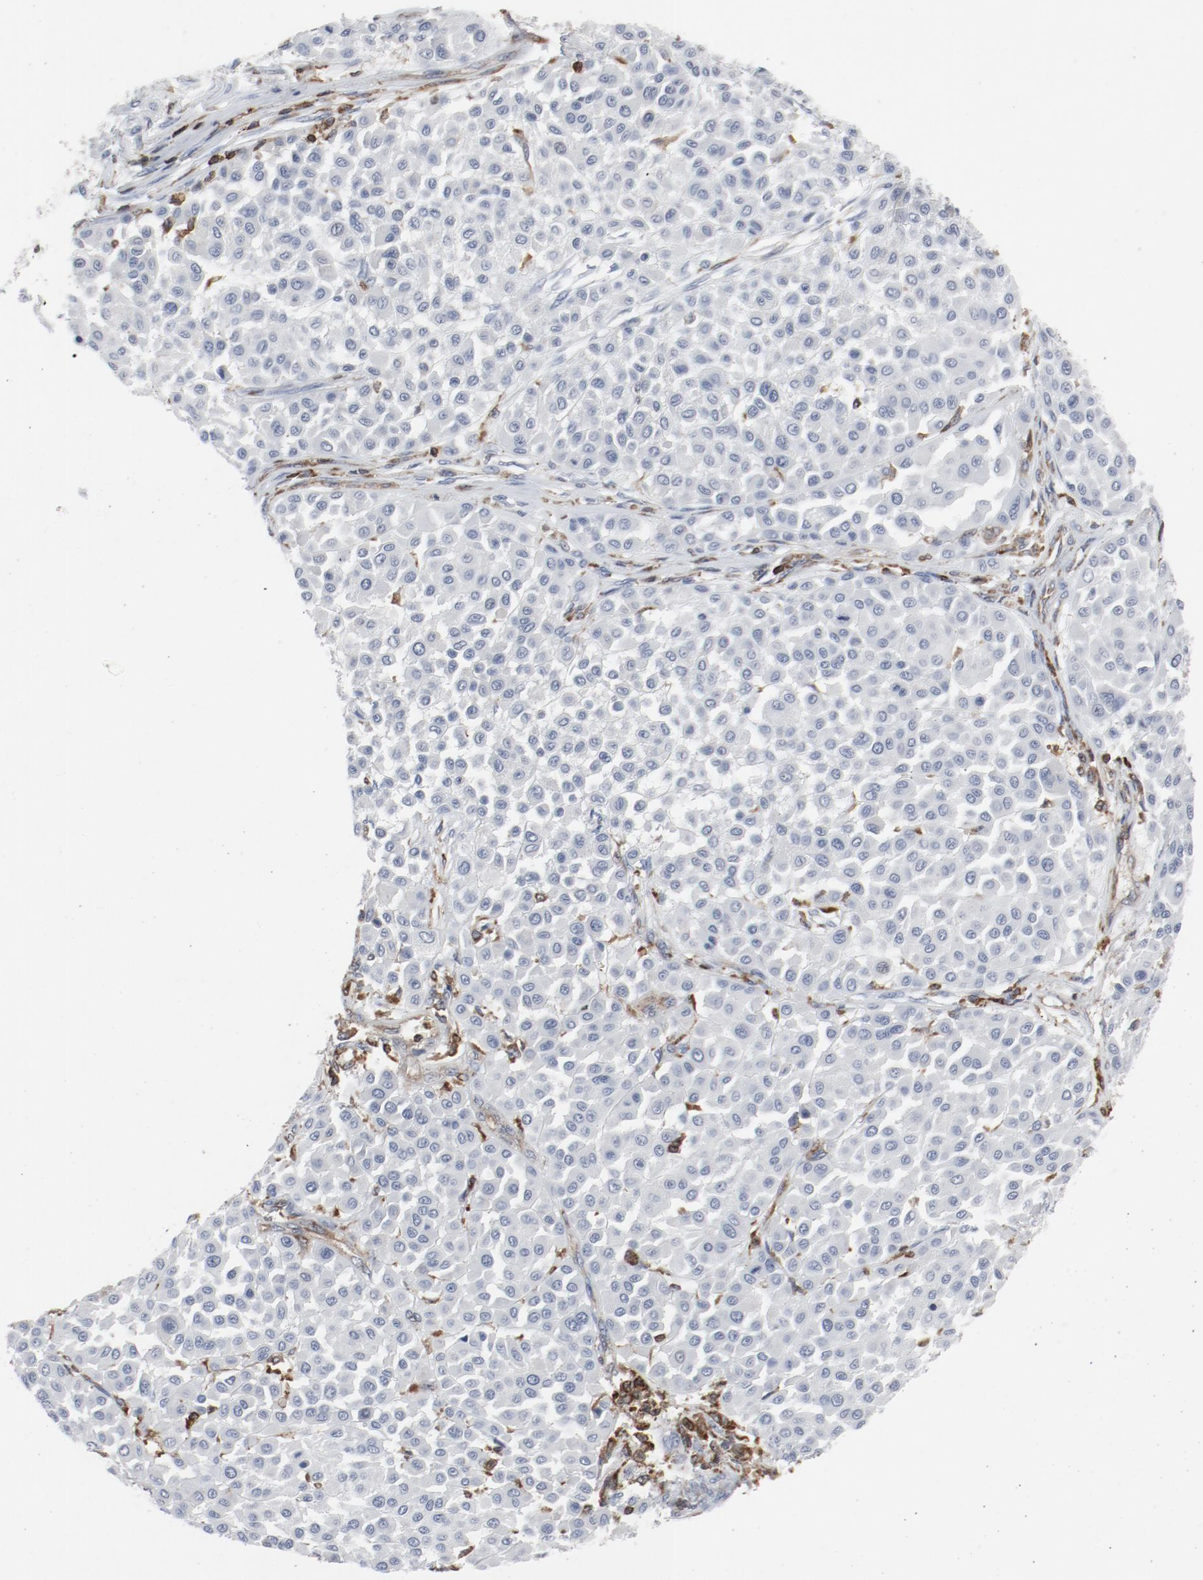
{"staining": {"intensity": "negative", "quantity": "none", "location": "none"}, "tissue": "melanoma", "cell_type": "Tumor cells", "image_type": "cancer", "snomed": [{"axis": "morphology", "description": "Malignant melanoma, Metastatic site"}, {"axis": "topography", "description": "Soft tissue"}], "caption": "Tumor cells show no significant protein staining in malignant melanoma (metastatic site).", "gene": "LCP2", "patient": {"sex": "male", "age": 41}}